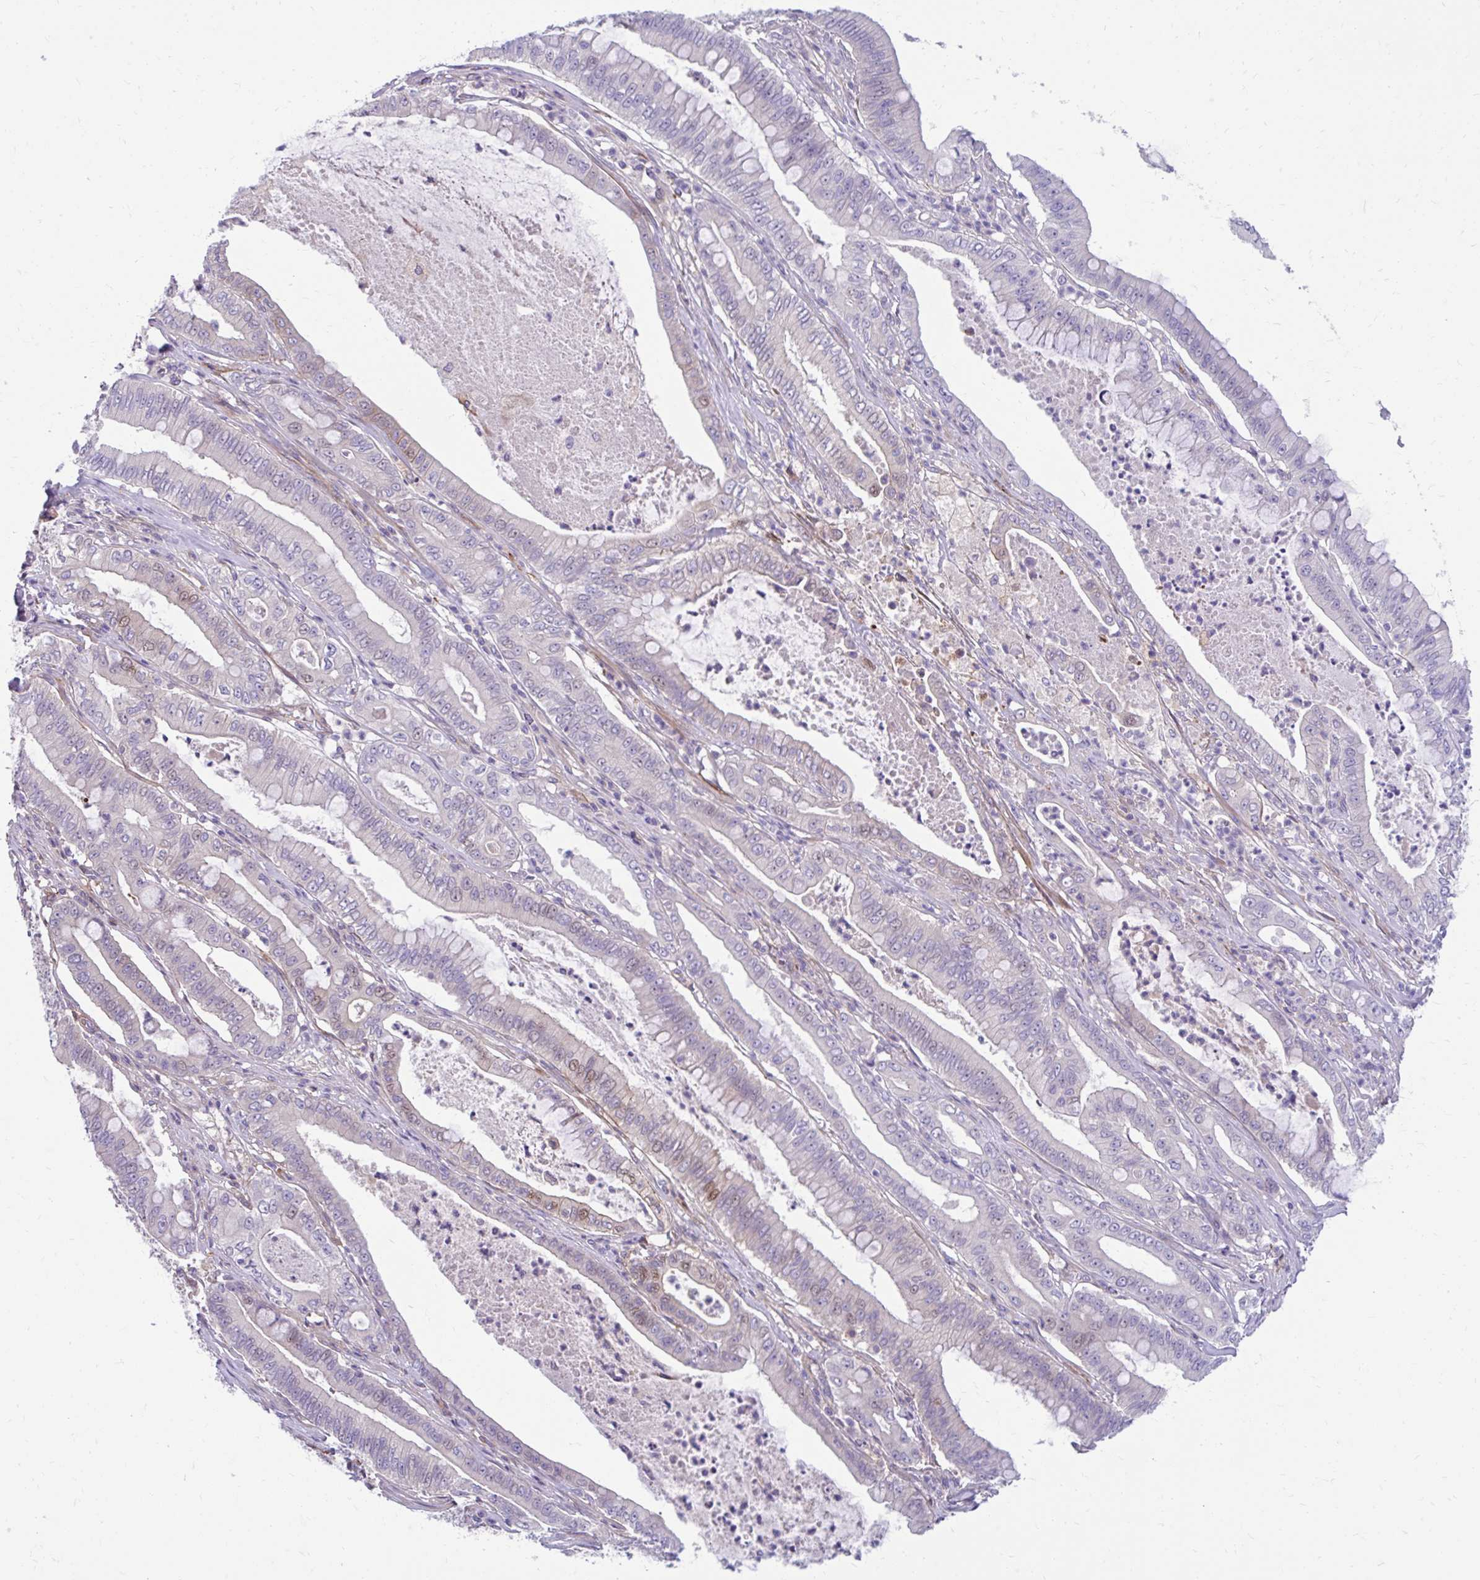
{"staining": {"intensity": "moderate", "quantity": "<25%", "location": "cytoplasmic/membranous,nuclear"}, "tissue": "pancreatic cancer", "cell_type": "Tumor cells", "image_type": "cancer", "snomed": [{"axis": "morphology", "description": "Adenocarcinoma, NOS"}, {"axis": "topography", "description": "Pancreas"}], "caption": "Adenocarcinoma (pancreatic) stained with immunohistochemistry demonstrates moderate cytoplasmic/membranous and nuclear positivity in about <25% of tumor cells. (Stains: DAB (3,3'-diaminobenzidine) in brown, nuclei in blue, Microscopy: brightfield microscopy at high magnification).", "gene": "ESPNL", "patient": {"sex": "male", "age": 71}}